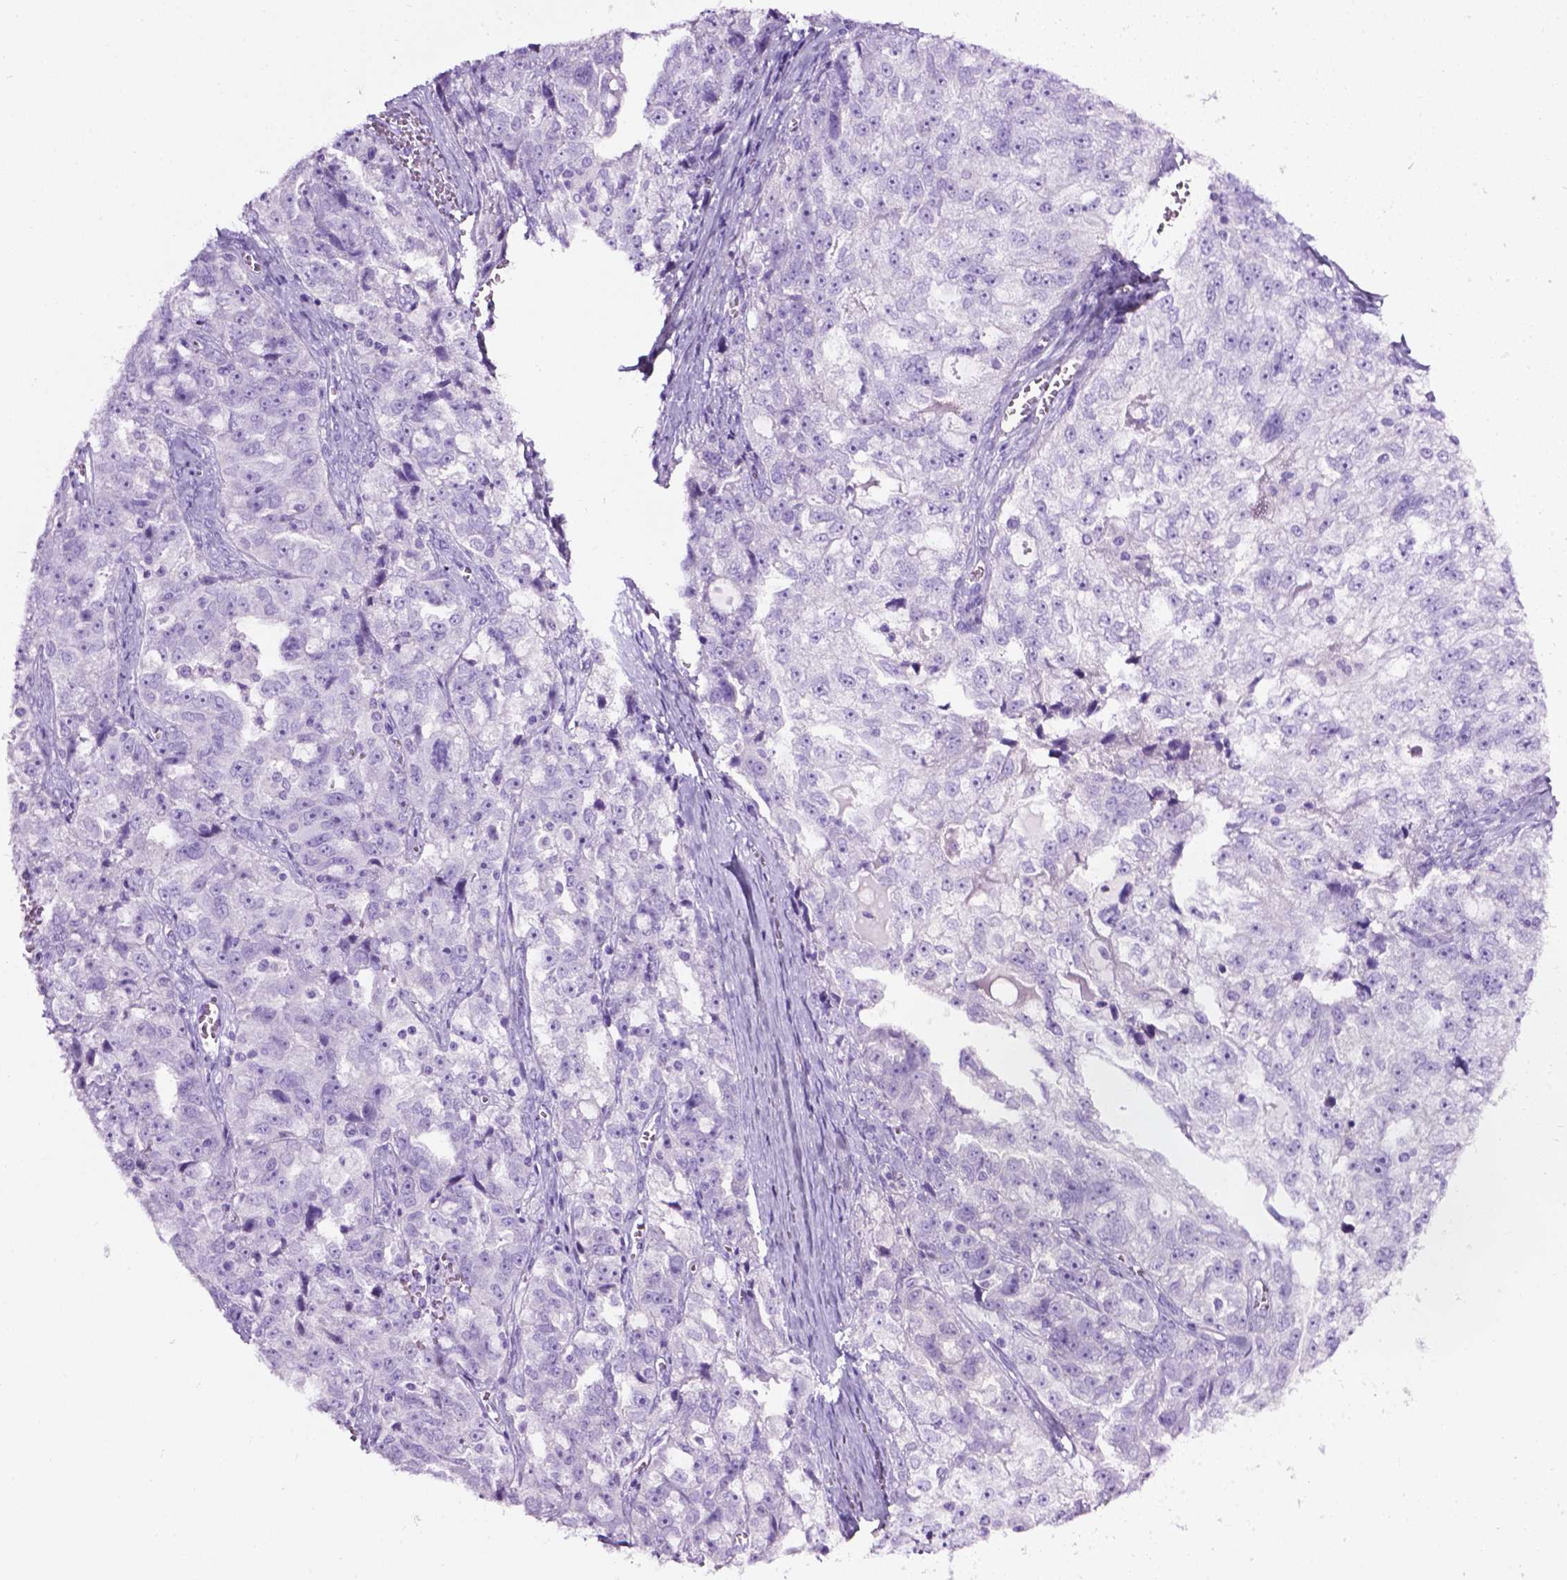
{"staining": {"intensity": "negative", "quantity": "none", "location": "none"}, "tissue": "ovarian cancer", "cell_type": "Tumor cells", "image_type": "cancer", "snomed": [{"axis": "morphology", "description": "Cystadenocarcinoma, serous, NOS"}, {"axis": "topography", "description": "Ovary"}], "caption": "A histopathology image of serous cystadenocarcinoma (ovarian) stained for a protein exhibits no brown staining in tumor cells.", "gene": "LELP1", "patient": {"sex": "female", "age": 51}}